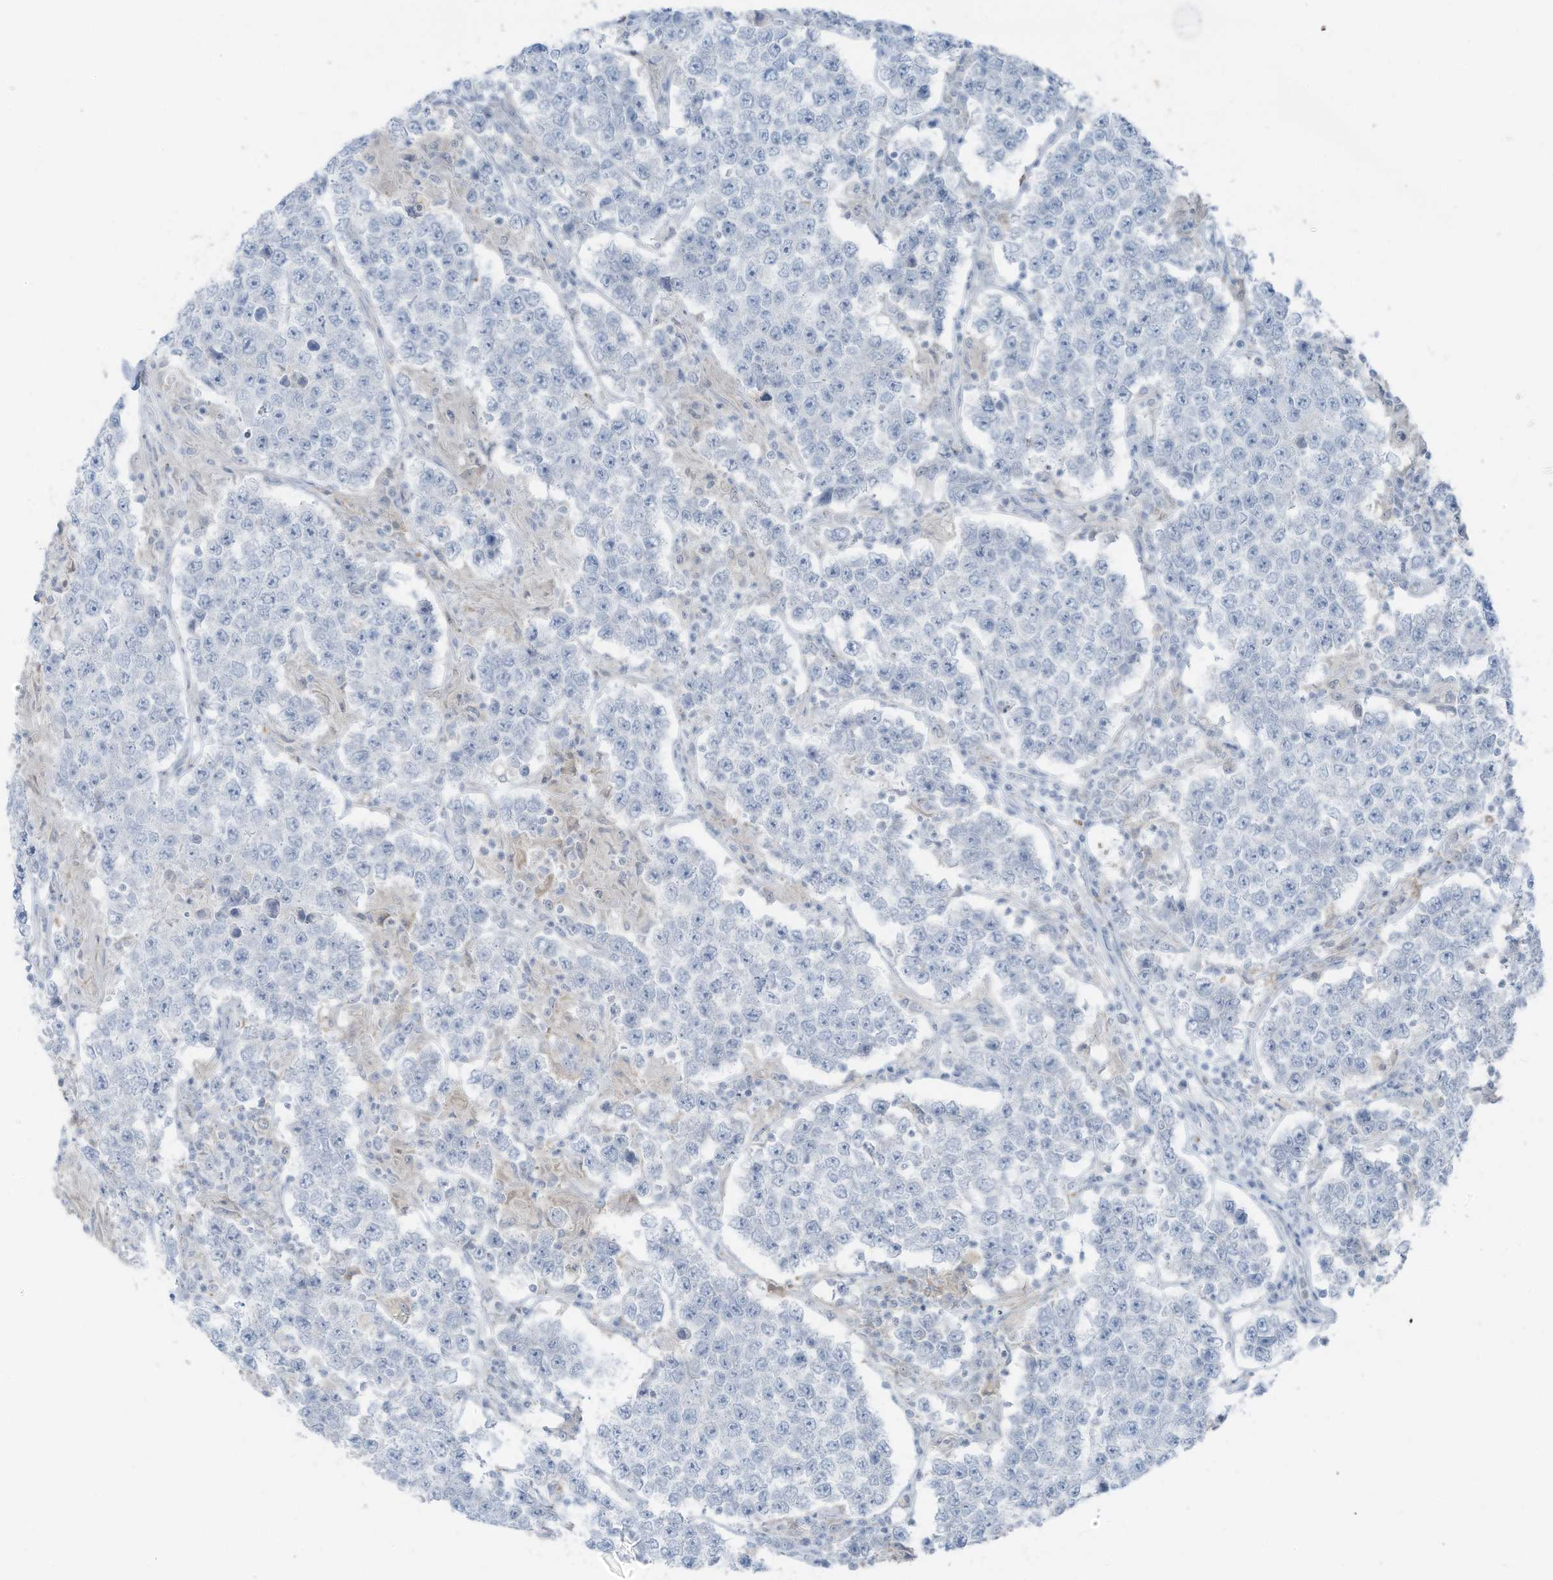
{"staining": {"intensity": "negative", "quantity": "none", "location": "none"}, "tissue": "testis cancer", "cell_type": "Tumor cells", "image_type": "cancer", "snomed": [{"axis": "morphology", "description": "Normal tissue, NOS"}, {"axis": "morphology", "description": "Urothelial carcinoma, High grade"}, {"axis": "morphology", "description": "Seminoma, NOS"}, {"axis": "morphology", "description": "Carcinoma, Embryonal, NOS"}, {"axis": "topography", "description": "Urinary bladder"}, {"axis": "topography", "description": "Testis"}], "caption": "Immunohistochemistry micrograph of human testis cancer (embryonal carcinoma) stained for a protein (brown), which reveals no positivity in tumor cells.", "gene": "SLC25A43", "patient": {"sex": "male", "age": 41}}